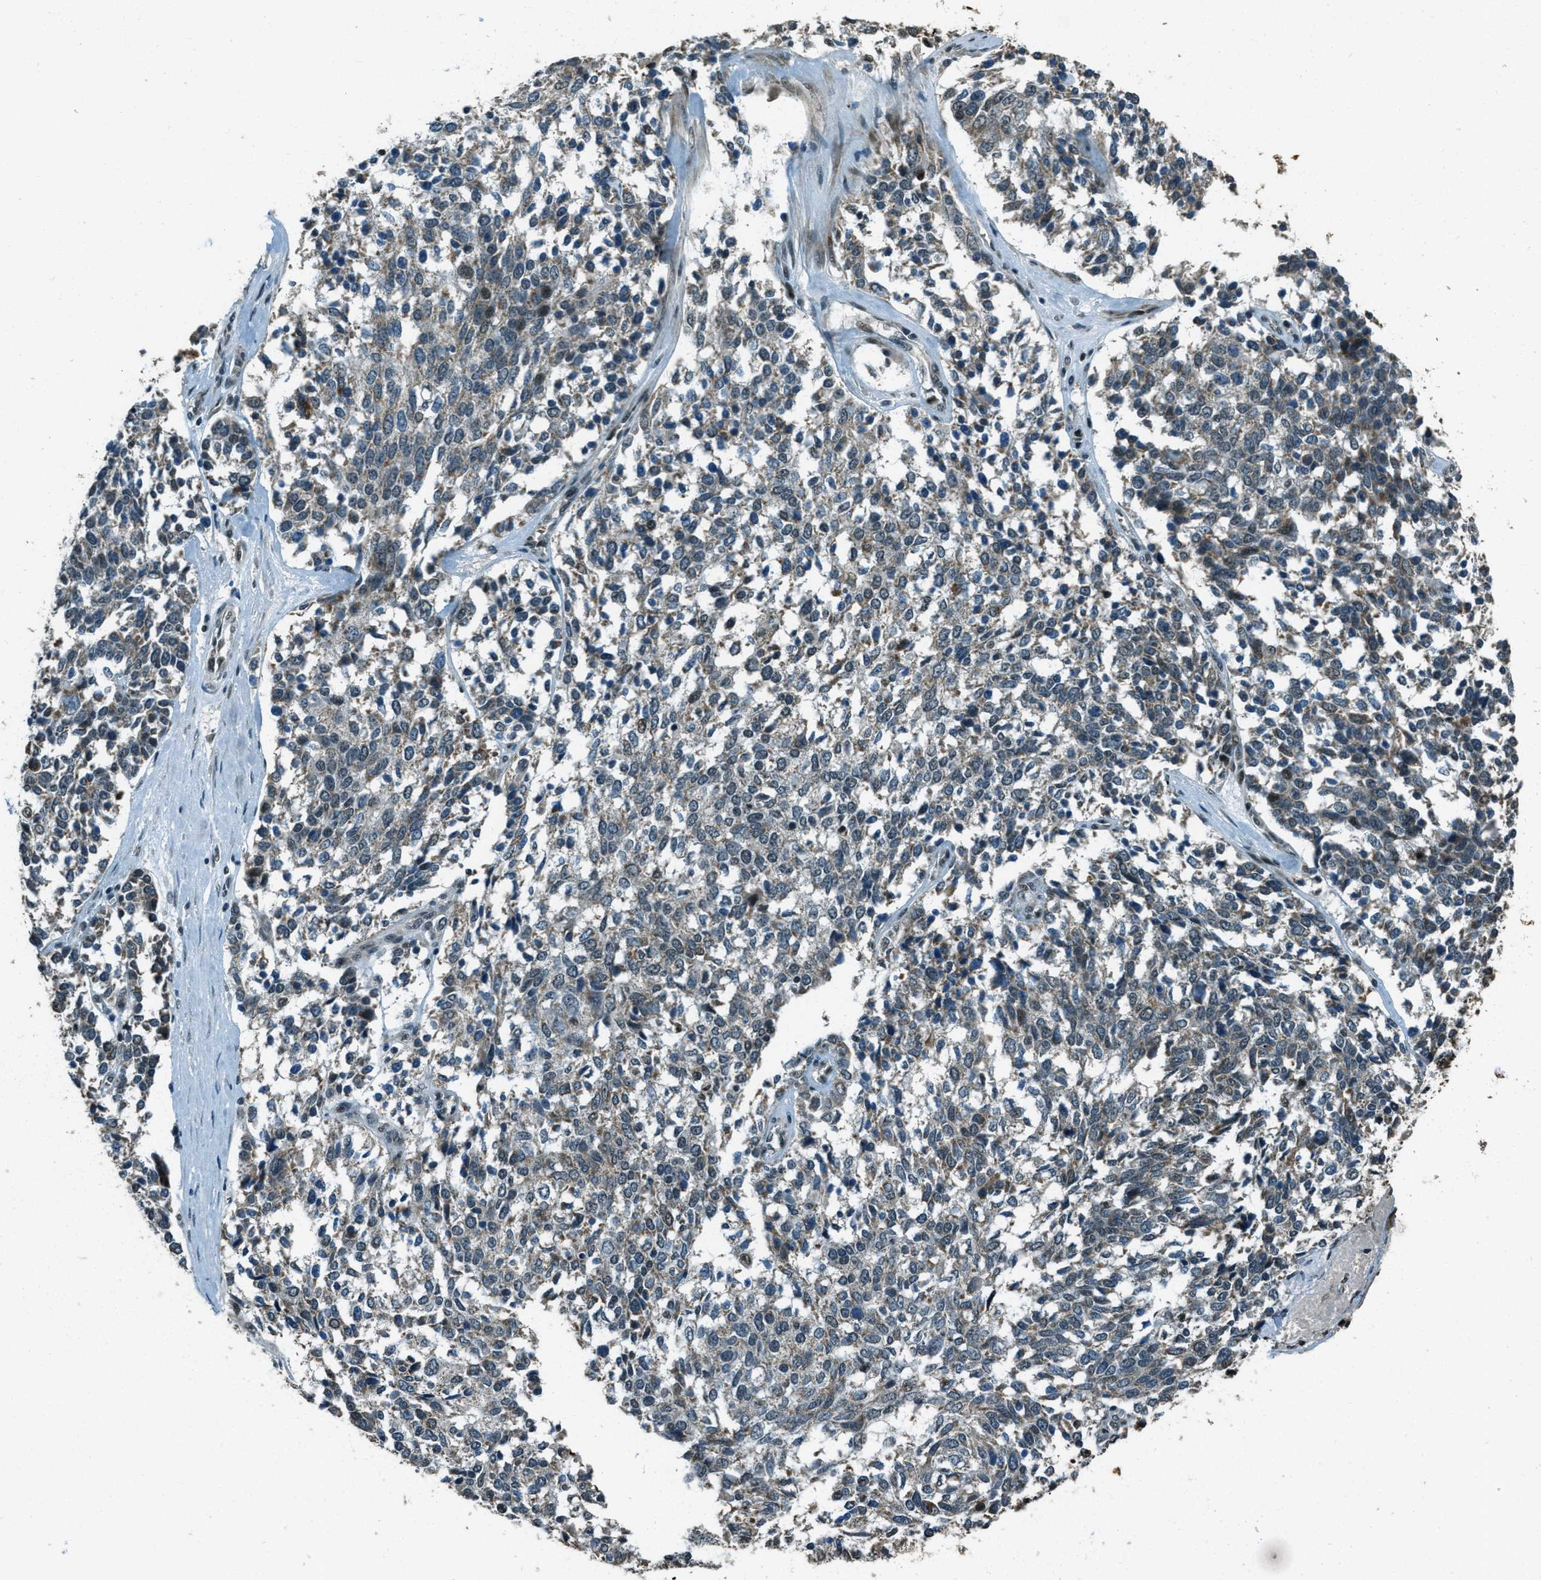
{"staining": {"intensity": "weak", "quantity": "25%-75%", "location": "cytoplasmic/membranous"}, "tissue": "ovarian cancer", "cell_type": "Tumor cells", "image_type": "cancer", "snomed": [{"axis": "morphology", "description": "Cystadenocarcinoma, serous, NOS"}, {"axis": "topography", "description": "Ovary"}], "caption": "Tumor cells demonstrate low levels of weak cytoplasmic/membranous expression in approximately 25%-75% of cells in human ovarian cancer.", "gene": "TARDBP", "patient": {"sex": "female", "age": 44}}